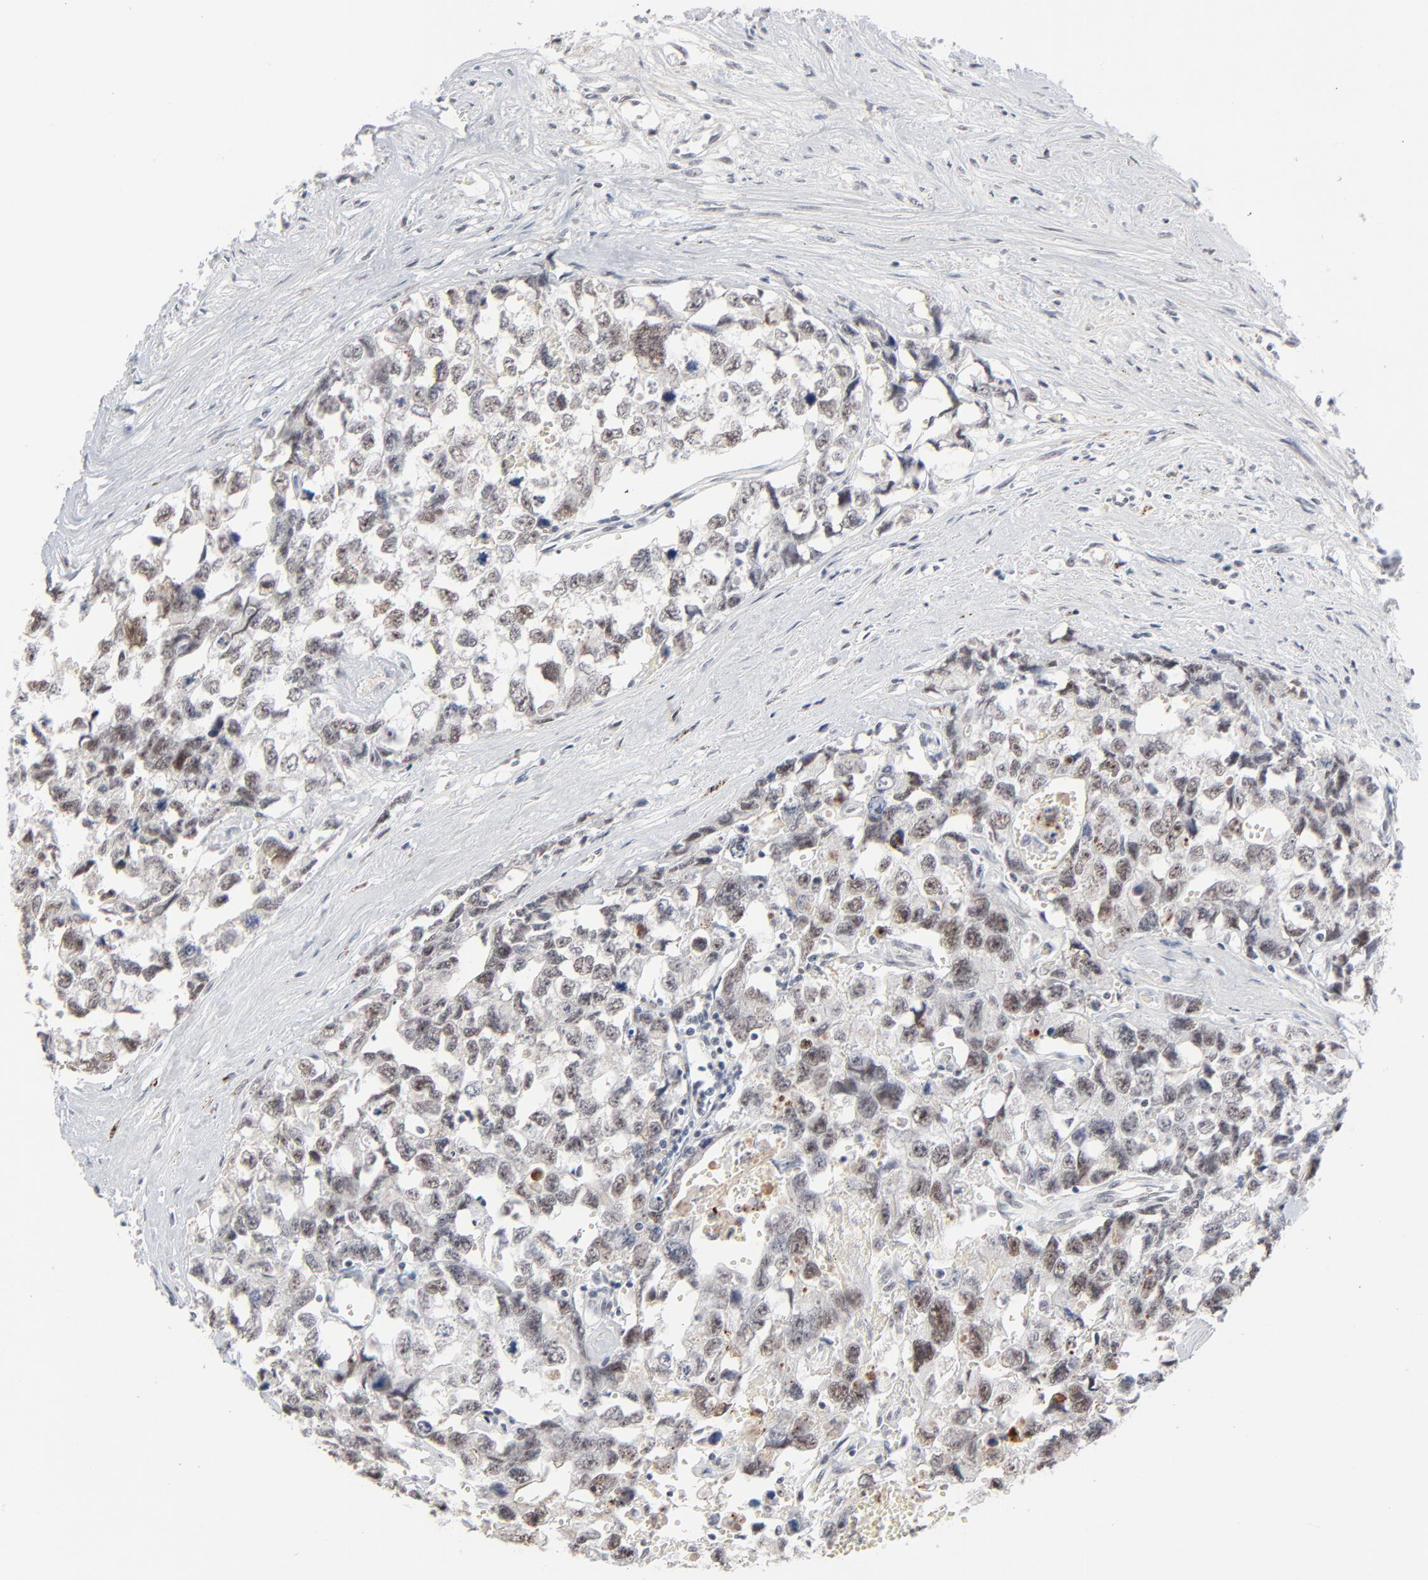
{"staining": {"intensity": "weak", "quantity": "25%-75%", "location": "nuclear"}, "tissue": "testis cancer", "cell_type": "Tumor cells", "image_type": "cancer", "snomed": [{"axis": "morphology", "description": "Carcinoma, Embryonal, NOS"}, {"axis": "topography", "description": "Testis"}], "caption": "DAB immunohistochemical staining of testis cancer (embryonal carcinoma) exhibits weak nuclear protein positivity in approximately 25%-75% of tumor cells.", "gene": "MPHOSPH6", "patient": {"sex": "male", "age": 31}}